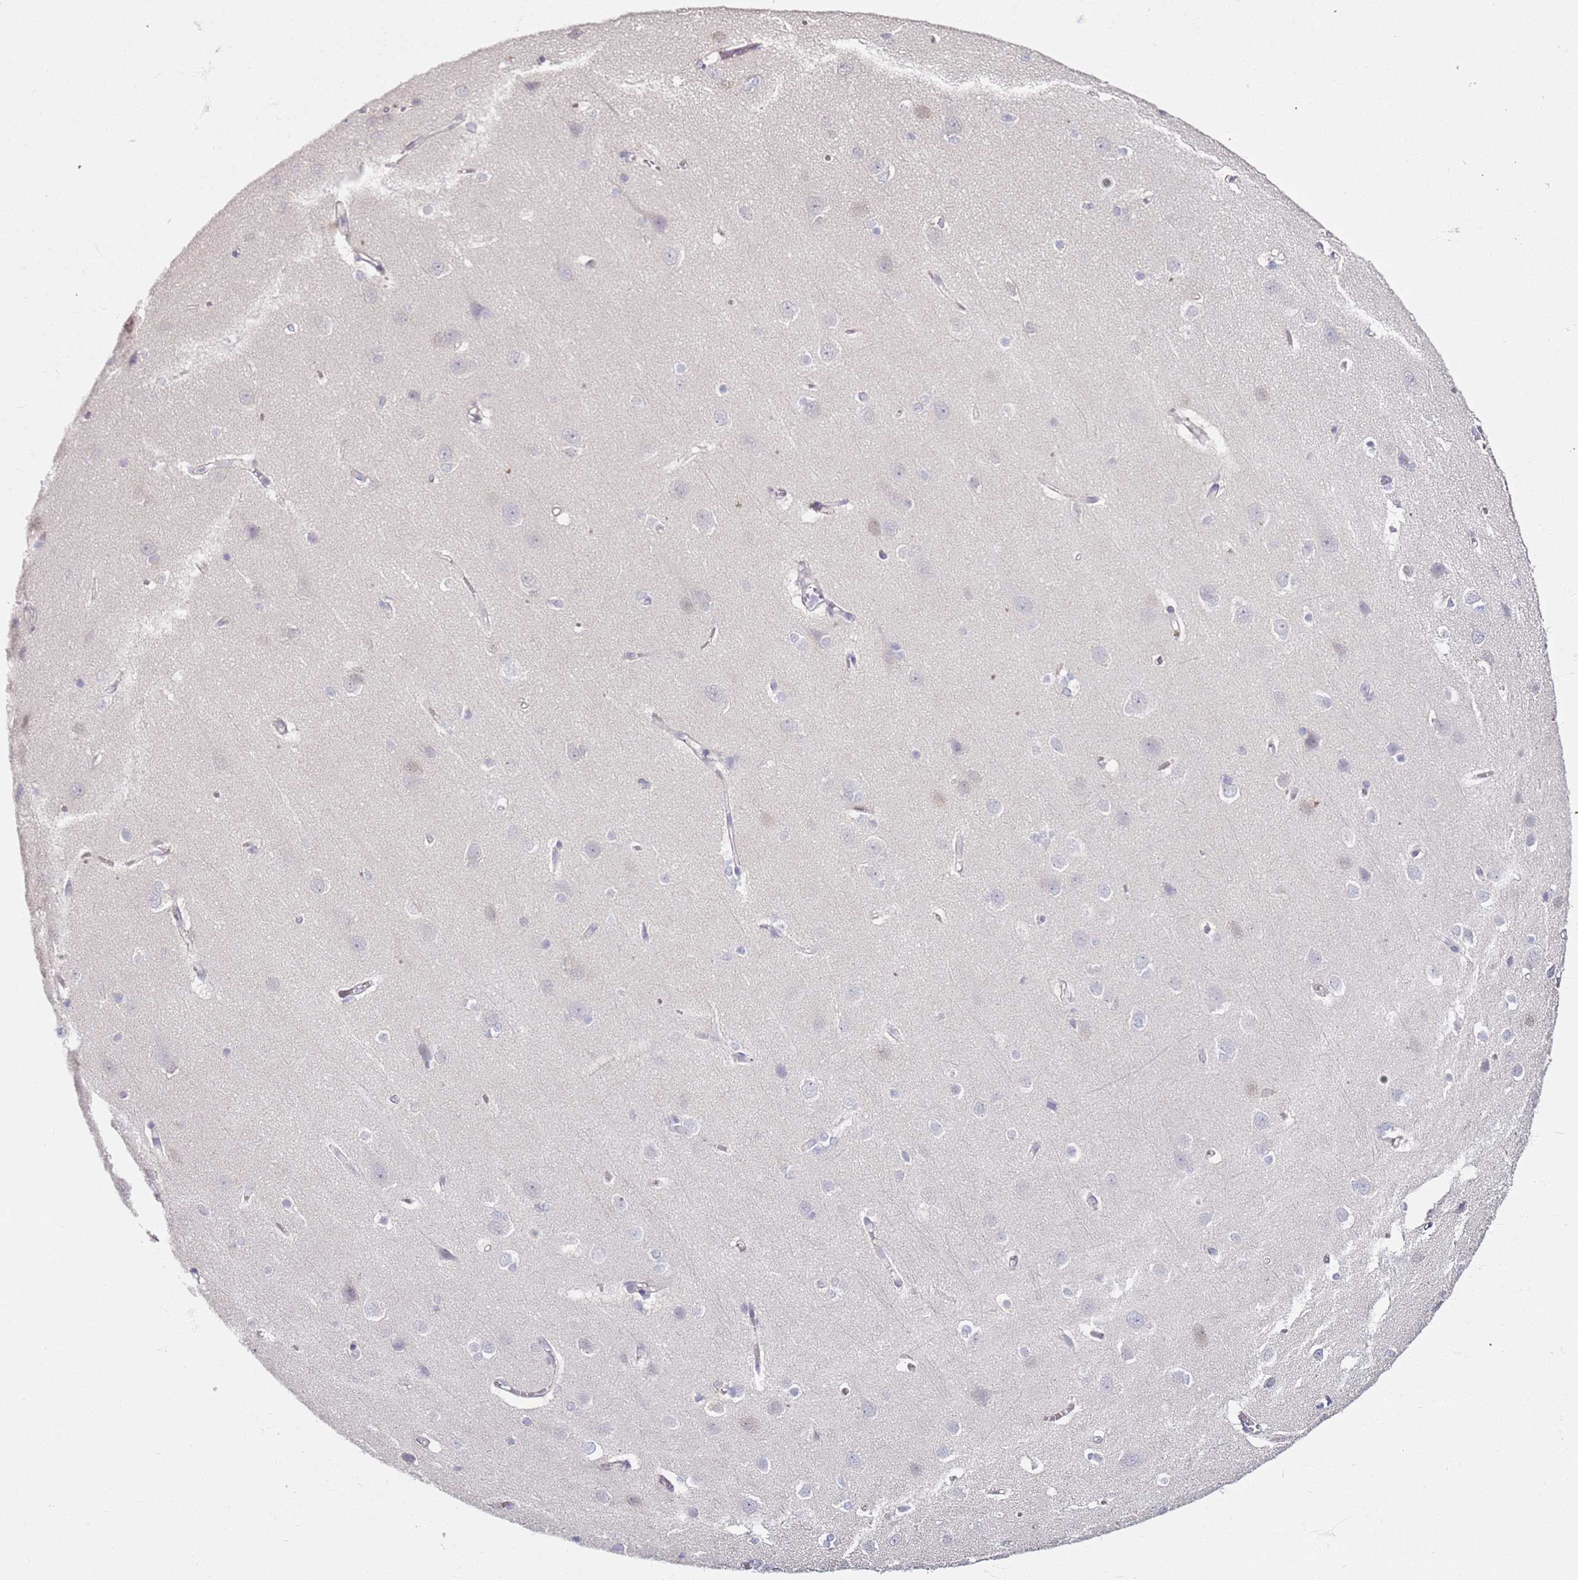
{"staining": {"intensity": "negative", "quantity": "none", "location": "none"}, "tissue": "cerebral cortex", "cell_type": "Endothelial cells", "image_type": "normal", "snomed": [{"axis": "morphology", "description": "Normal tissue, NOS"}, {"axis": "topography", "description": "Cerebral cortex"}], "caption": "The photomicrograph reveals no significant expression in endothelial cells of cerebral cortex.", "gene": "CD40LG", "patient": {"sex": "male", "age": 37}}